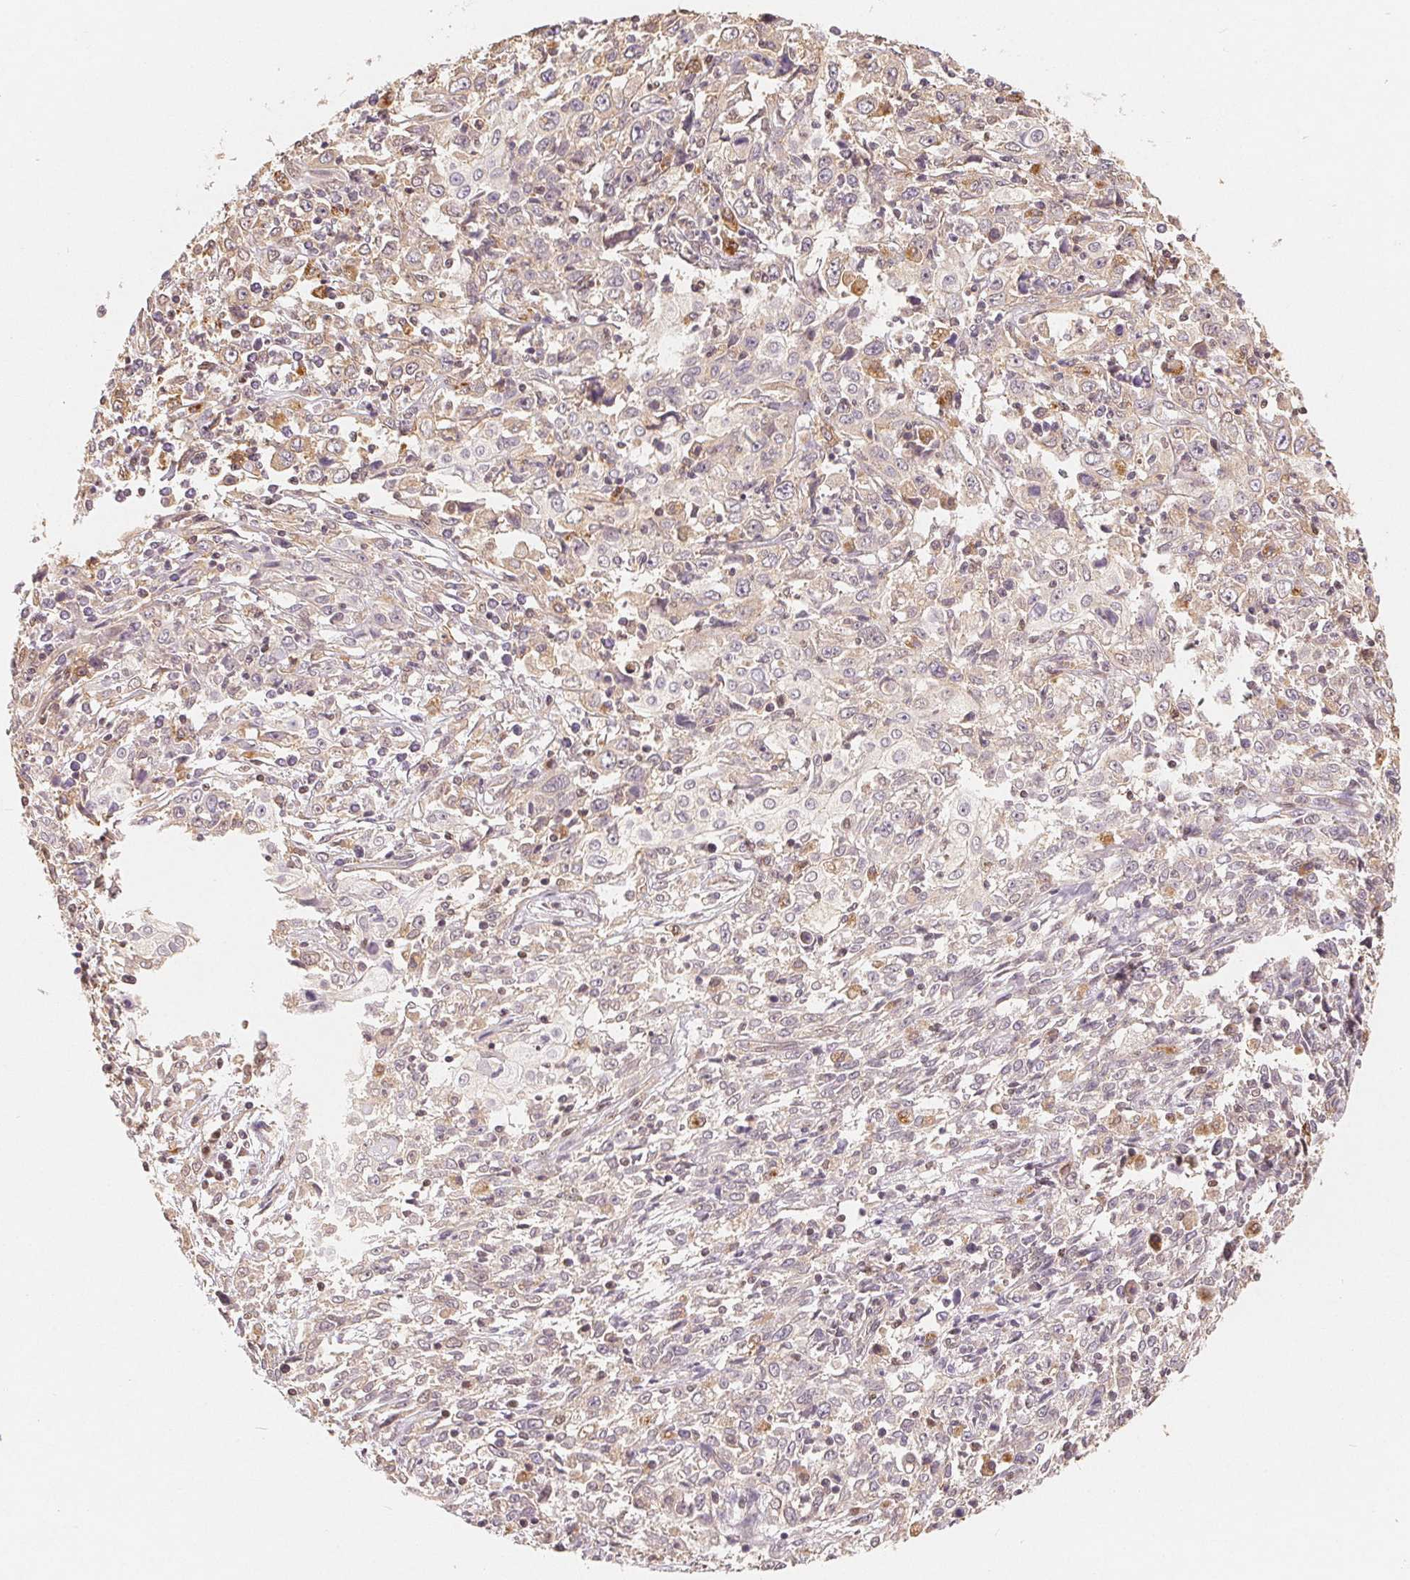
{"staining": {"intensity": "weak", "quantity": ">75%", "location": "cytoplasmic/membranous"}, "tissue": "cervical cancer", "cell_type": "Tumor cells", "image_type": "cancer", "snomed": [{"axis": "morphology", "description": "Adenocarcinoma, NOS"}, {"axis": "topography", "description": "Cervix"}], "caption": "Tumor cells show low levels of weak cytoplasmic/membranous positivity in approximately >75% of cells in human adenocarcinoma (cervical). (IHC, brightfield microscopy, high magnification).", "gene": "GUSB", "patient": {"sex": "female", "age": 40}}